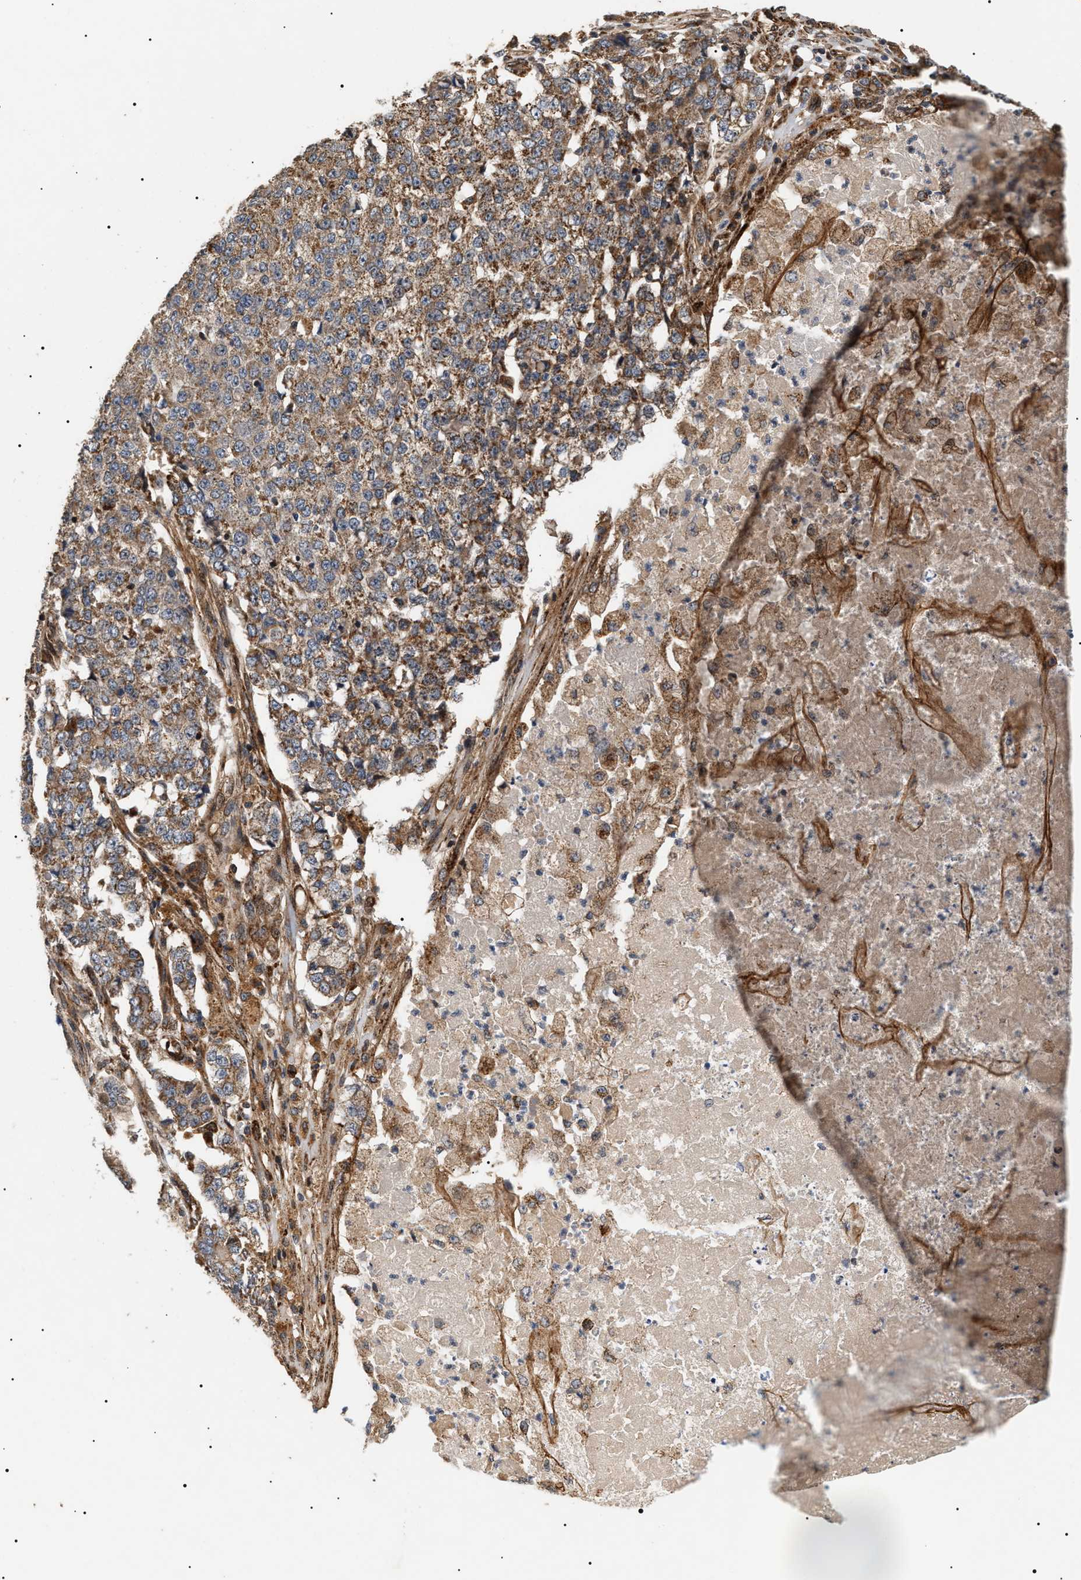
{"staining": {"intensity": "moderate", "quantity": ">75%", "location": "cytoplasmic/membranous"}, "tissue": "pancreatic cancer", "cell_type": "Tumor cells", "image_type": "cancer", "snomed": [{"axis": "morphology", "description": "Adenocarcinoma, NOS"}, {"axis": "topography", "description": "Pancreas"}], "caption": "Immunohistochemical staining of pancreatic cancer displays moderate cytoplasmic/membranous protein expression in about >75% of tumor cells.", "gene": "ZBTB26", "patient": {"sex": "male", "age": 50}}